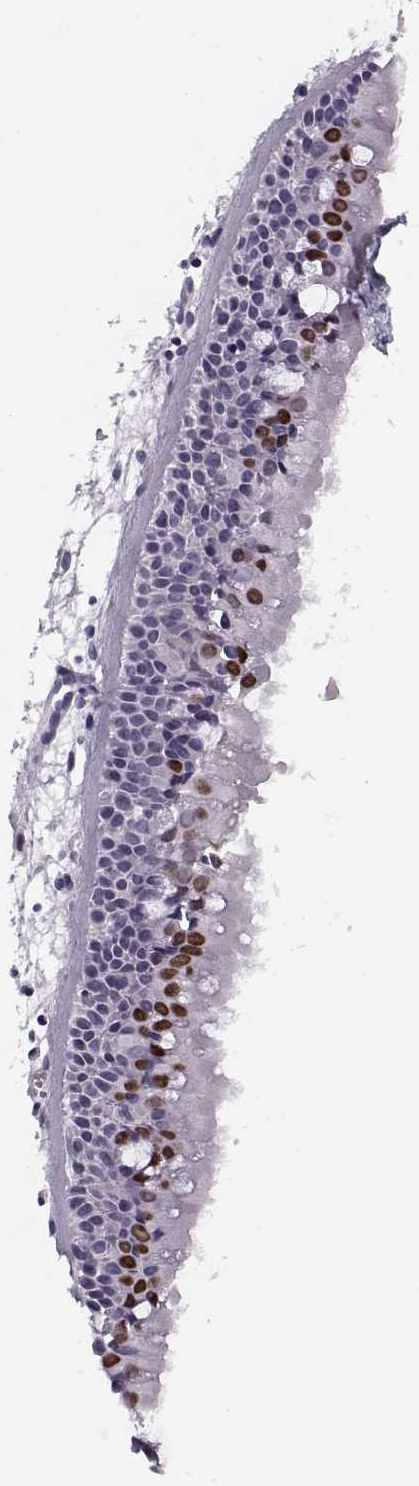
{"staining": {"intensity": "strong", "quantity": "<25%", "location": "nuclear"}, "tissue": "nasopharynx", "cell_type": "Respiratory epithelial cells", "image_type": "normal", "snomed": [{"axis": "morphology", "description": "Normal tissue, NOS"}, {"axis": "topography", "description": "Nasopharynx"}], "caption": "Human nasopharynx stained with a protein marker reveals strong staining in respiratory epithelial cells.", "gene": "FAM24A", "patient": {"sex": "female", "age": 68}}